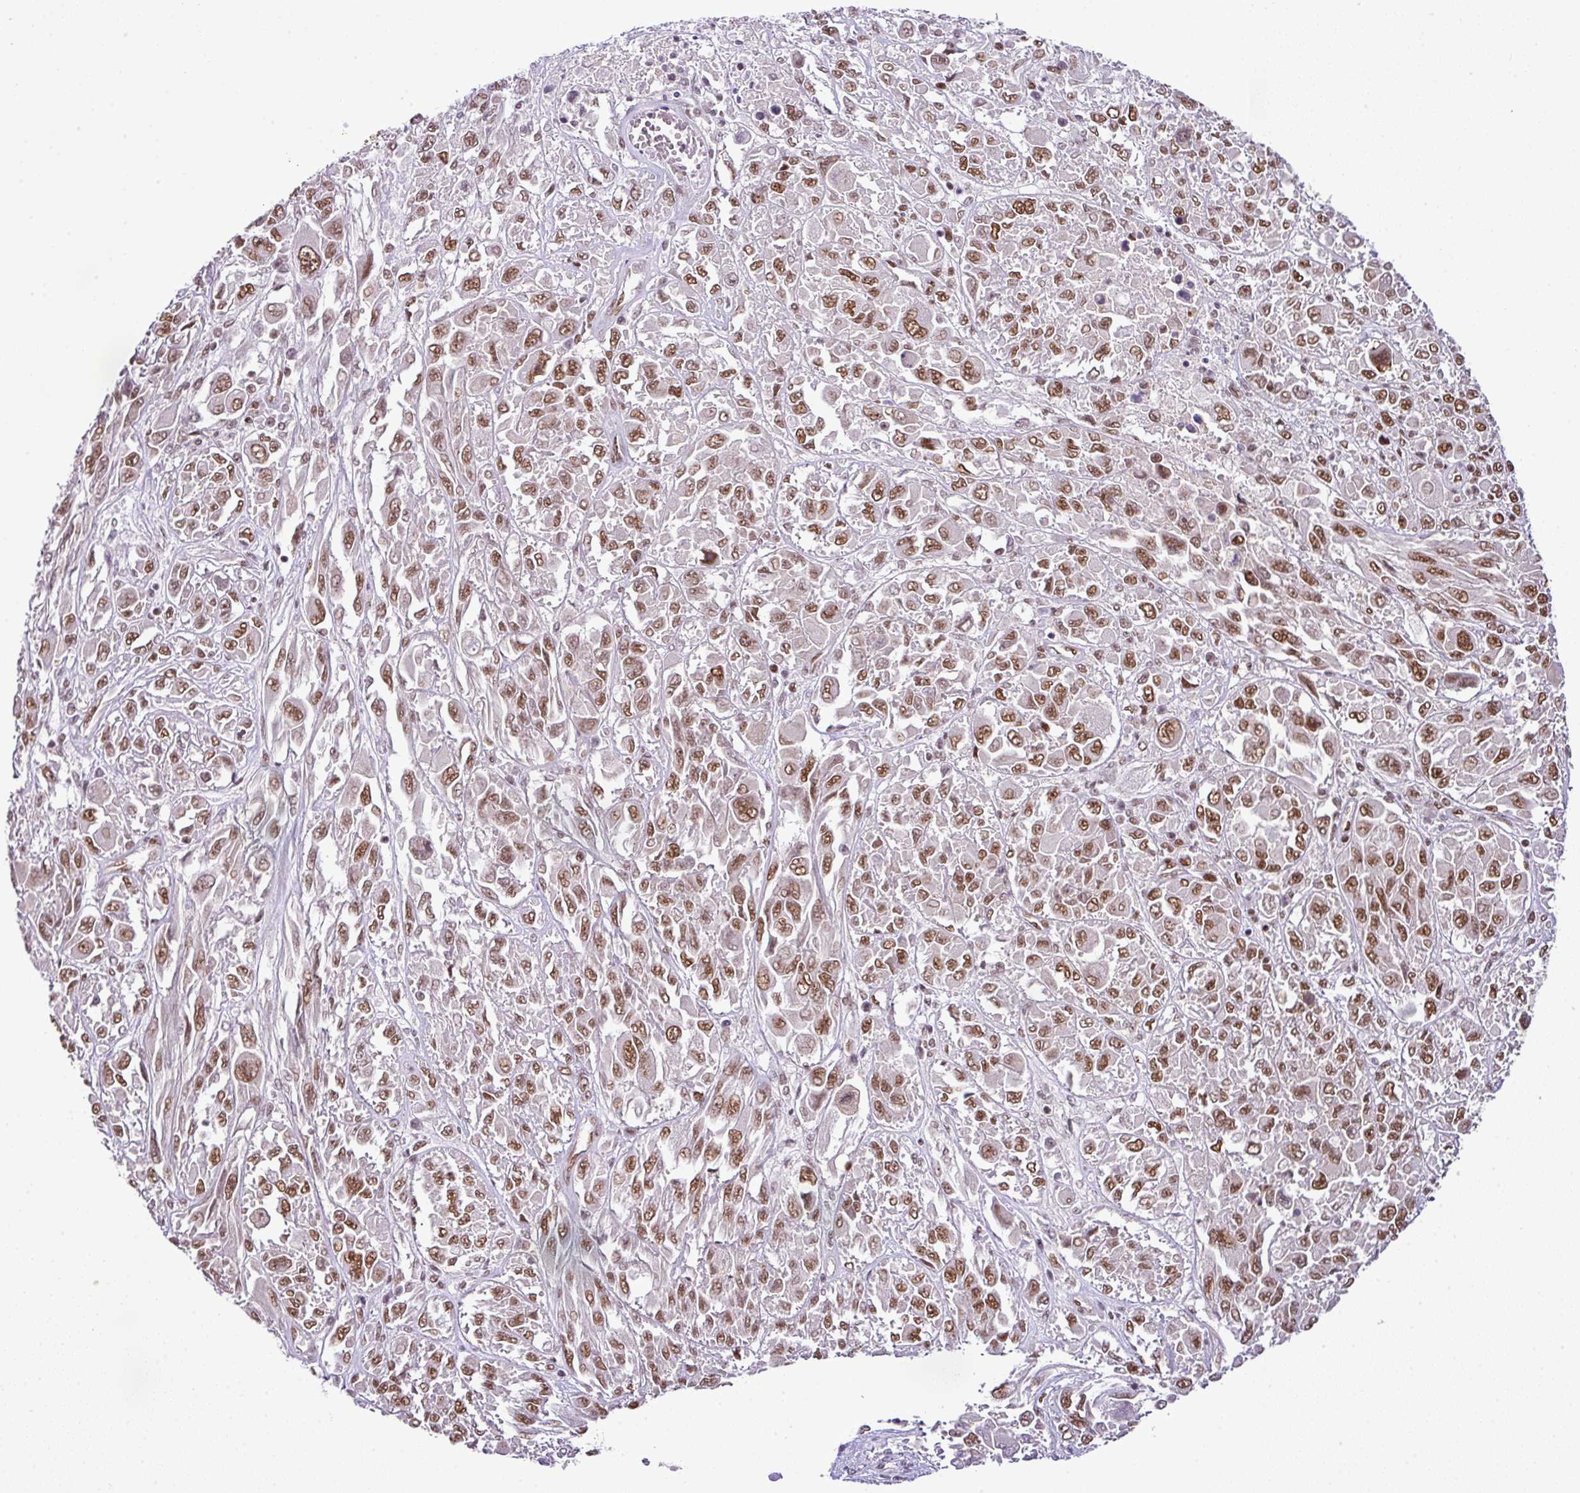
{"staining": {"intensity": "moderate", "quantity": ">75%", "location": "nuclear"}, "tissue": "melanoma", "cell_type": "Tumor cells", "image_type": "cancer", "snomed": [{"axis": "morphology", "description": "Malignant melanoma, NOS"}, {"axis": "topography", "description": "Skin"}], "caption": "Approximately >75% of tumor cells in malignant melanoma display moderate nuclear protein expression as visualized by brown immunohistochemical staining.", "gene": "PGAP4", "patient": {"sex": "female", "age": 91}}